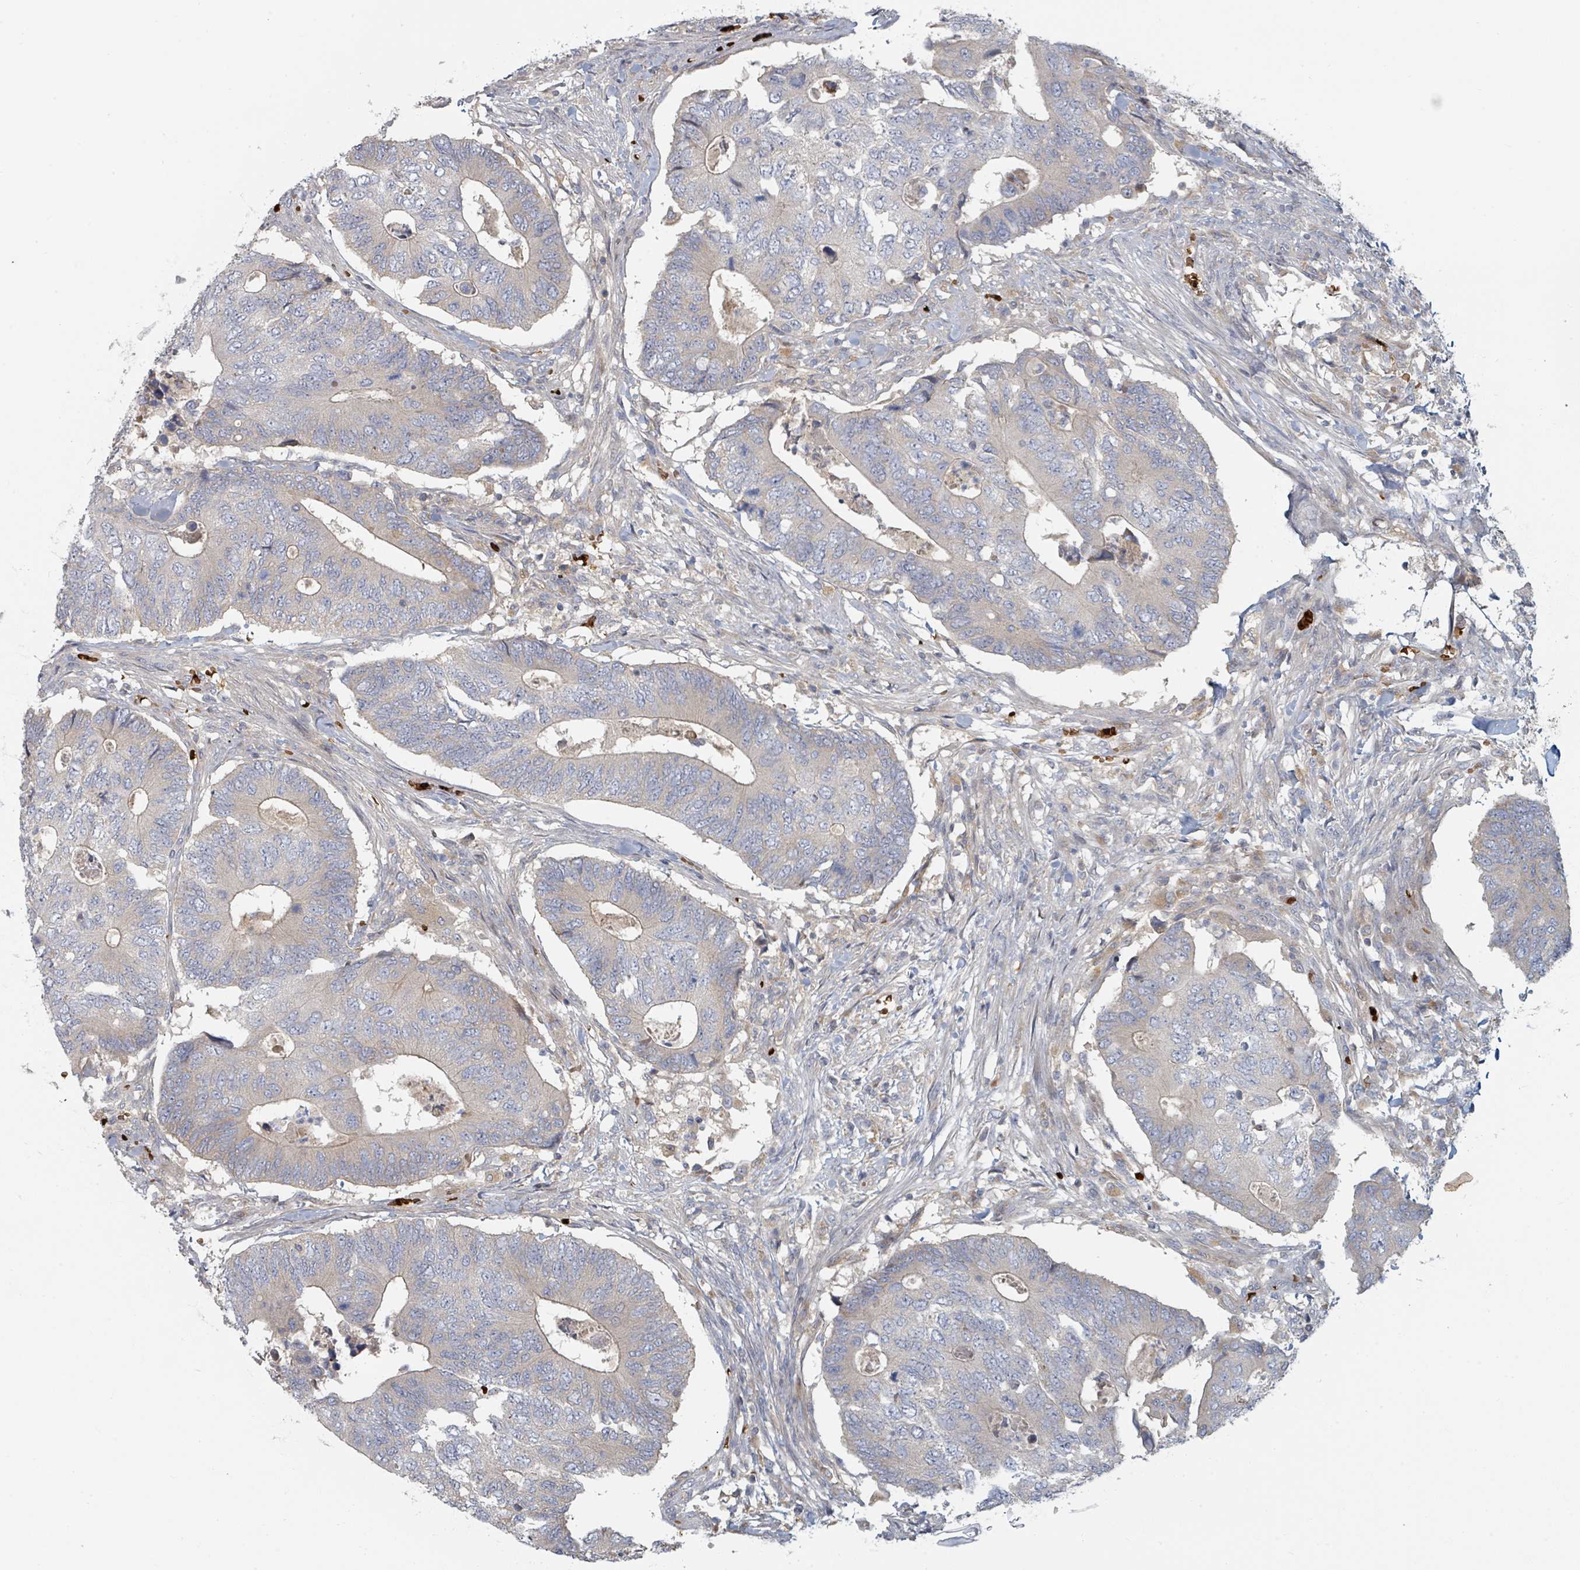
{"staining": {"intensity": "negative", "quantity": "none", "location": "none"}, "tissue": "colorectal cancer", "cell_type": "Tumor cells", "image_type": "cancer", "snomed": [{"axis": "morphology", "description": "Adenocarcinoma, NOS"}, {"axis": "topography", "description": "Colon"}], "caption": "IHC image of human colorectal cancer (adenocarcinoma) stained for a protein (brown), which demonstrates no expression in tumor cells.", "gene": "TRPC4AP", "patient": {"sex": "male", "age": 87}}